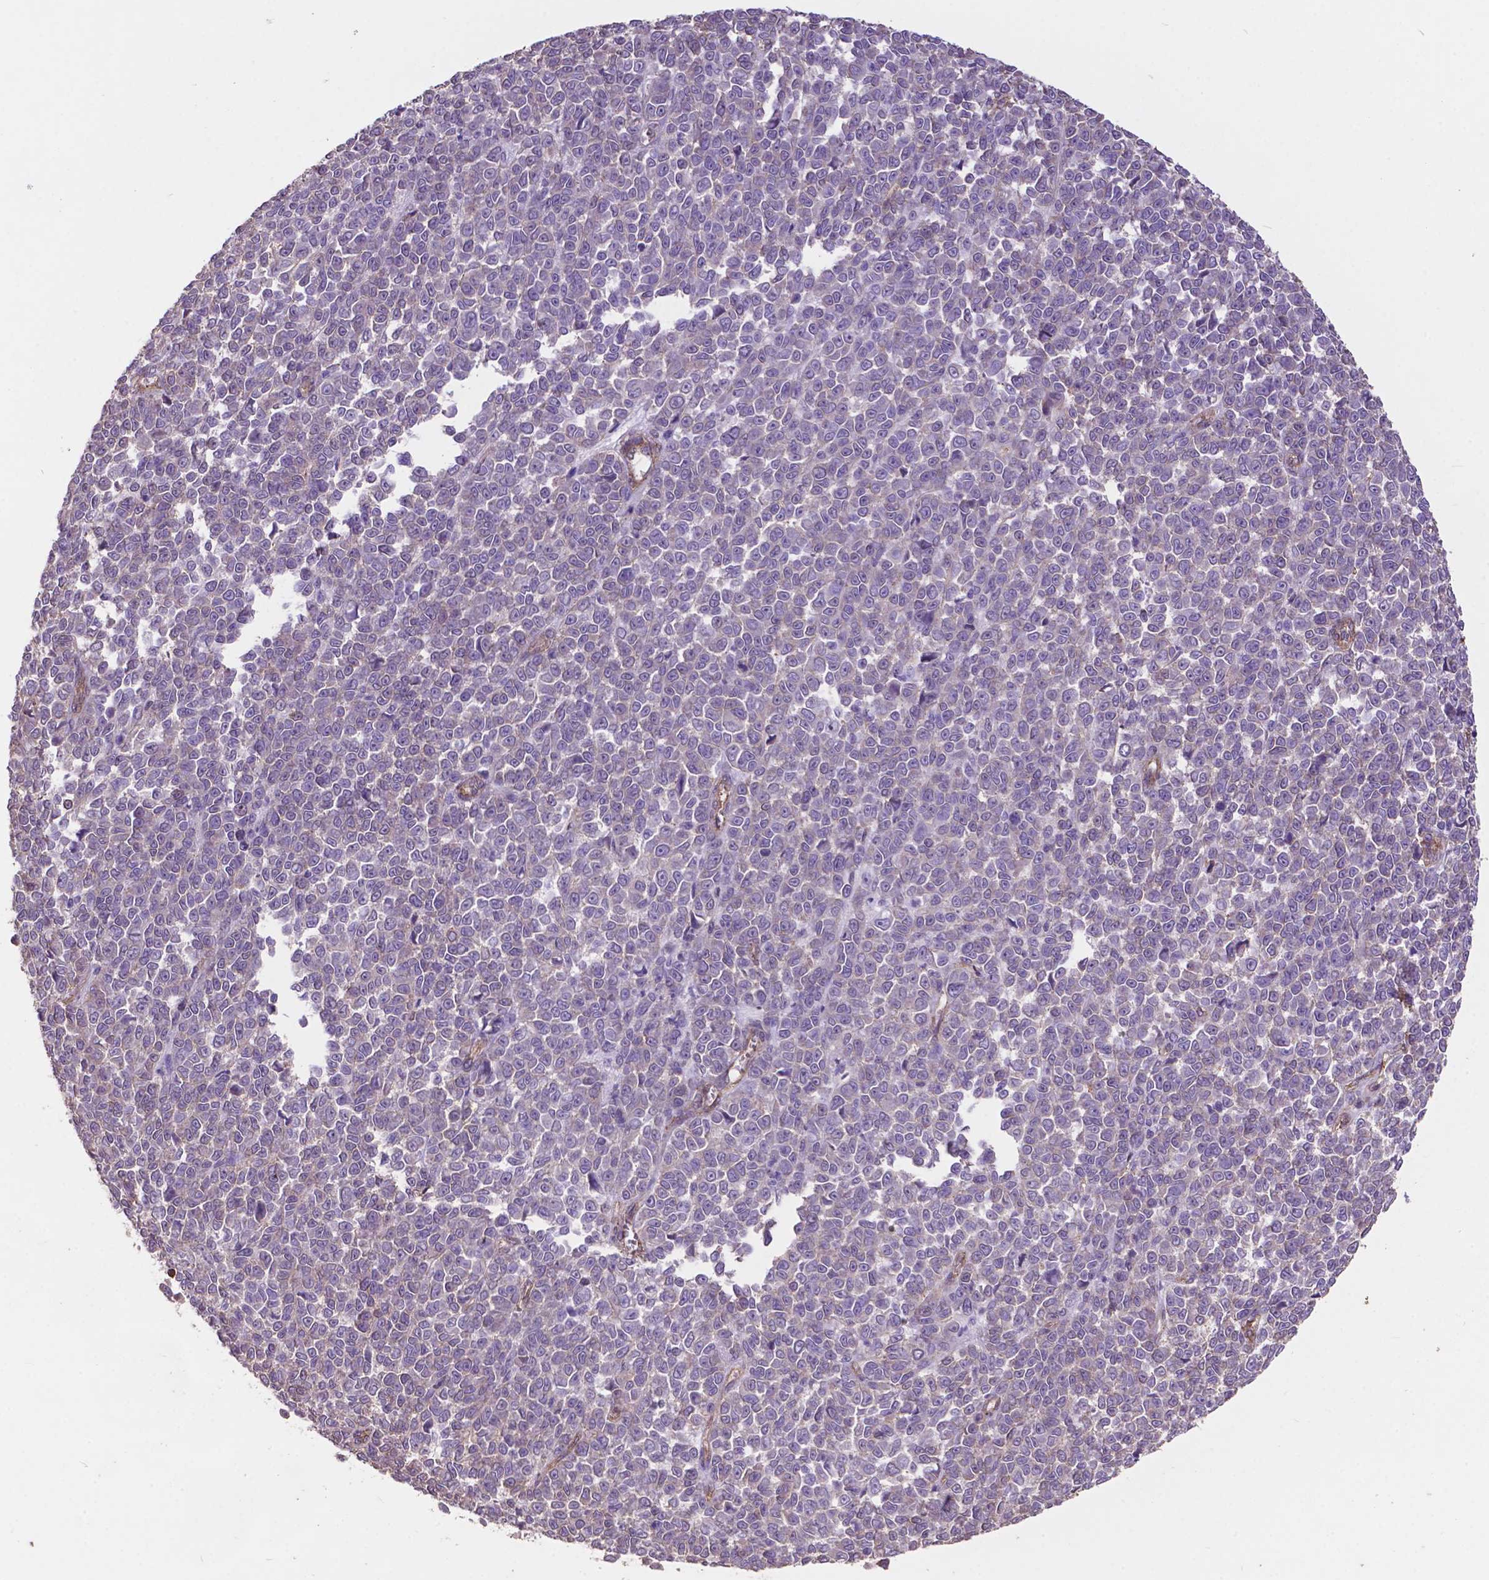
{"staining": {"intensity": "negative", "quantity": "none", "location": "none"}, "tissue": "melanoma", "cell_type": "Tumor cells", "image_type": "cancer", "snomed": [{"axis": "morphology", "description": "Malignant melanoma, NOS"}, {"axis": "topography", "description": "Skin"}], "caption": "Immunohistochemistry (IHC) histopathology image of neoplastic tissue: malignant melanoma stained with DAB demonstrates no significant protein expression in tumor cells.", "gene": "PDLIM1", "patient": {"sex": "female", "age": 95}}